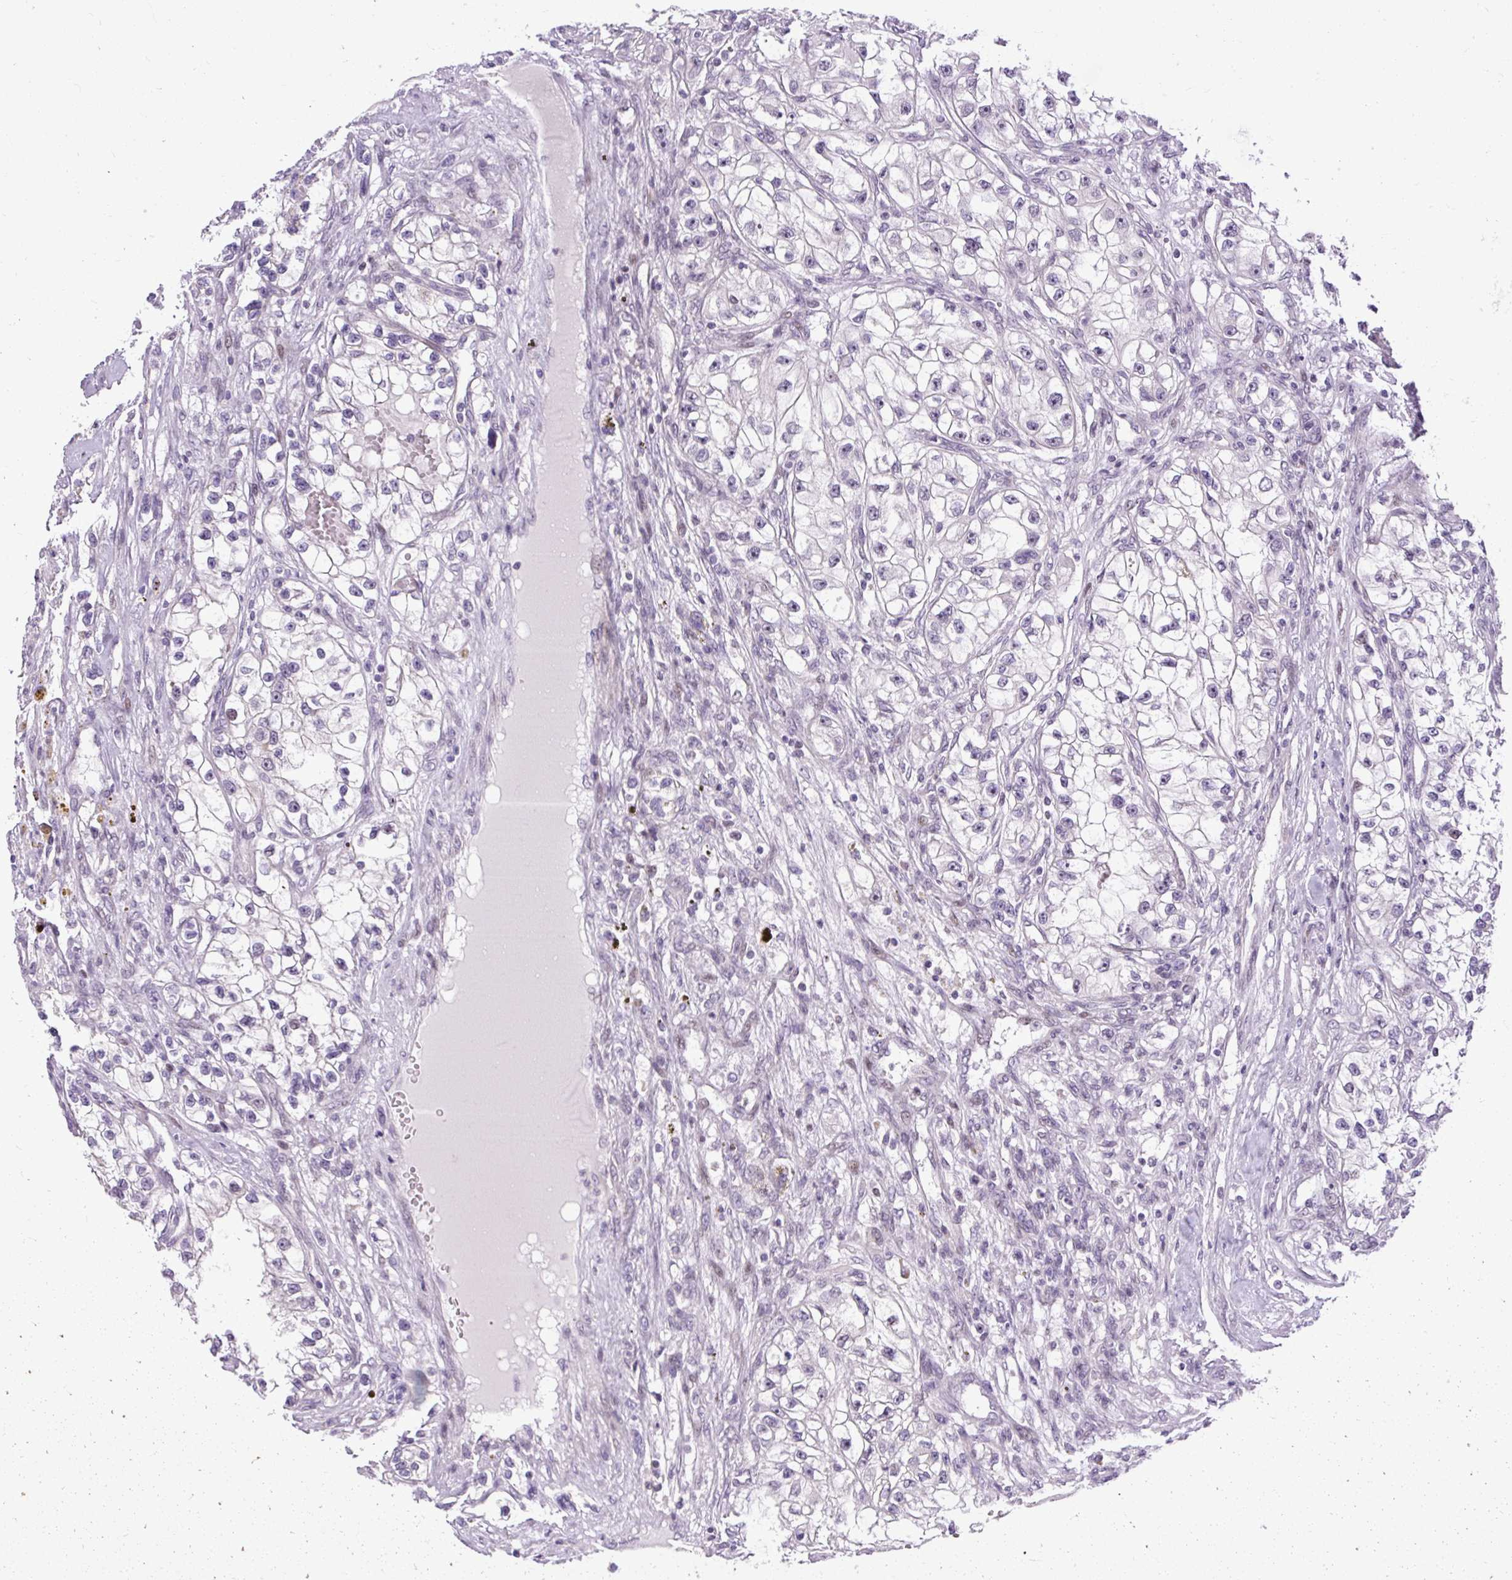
{"staining": {"intensity": "negative", "quantity": "none", "location": "none"}, "tissue": "renal cancer", "cell_type": "Tumor cells", "image_type": "cancer", "snomed": [{"axis": "morphology", "description": "Adenocarcinoma, NOS"}, {"axis": "topography", "description": "Kidney"}], "caption": "This is a histopathology image of immunohistochemistry (IHC) staining of adenocarcinoma (renal), which shows no expression in tumor cells.", "gene": "ARHGEF18", "patient": {"sex": "female", "age": 57}}